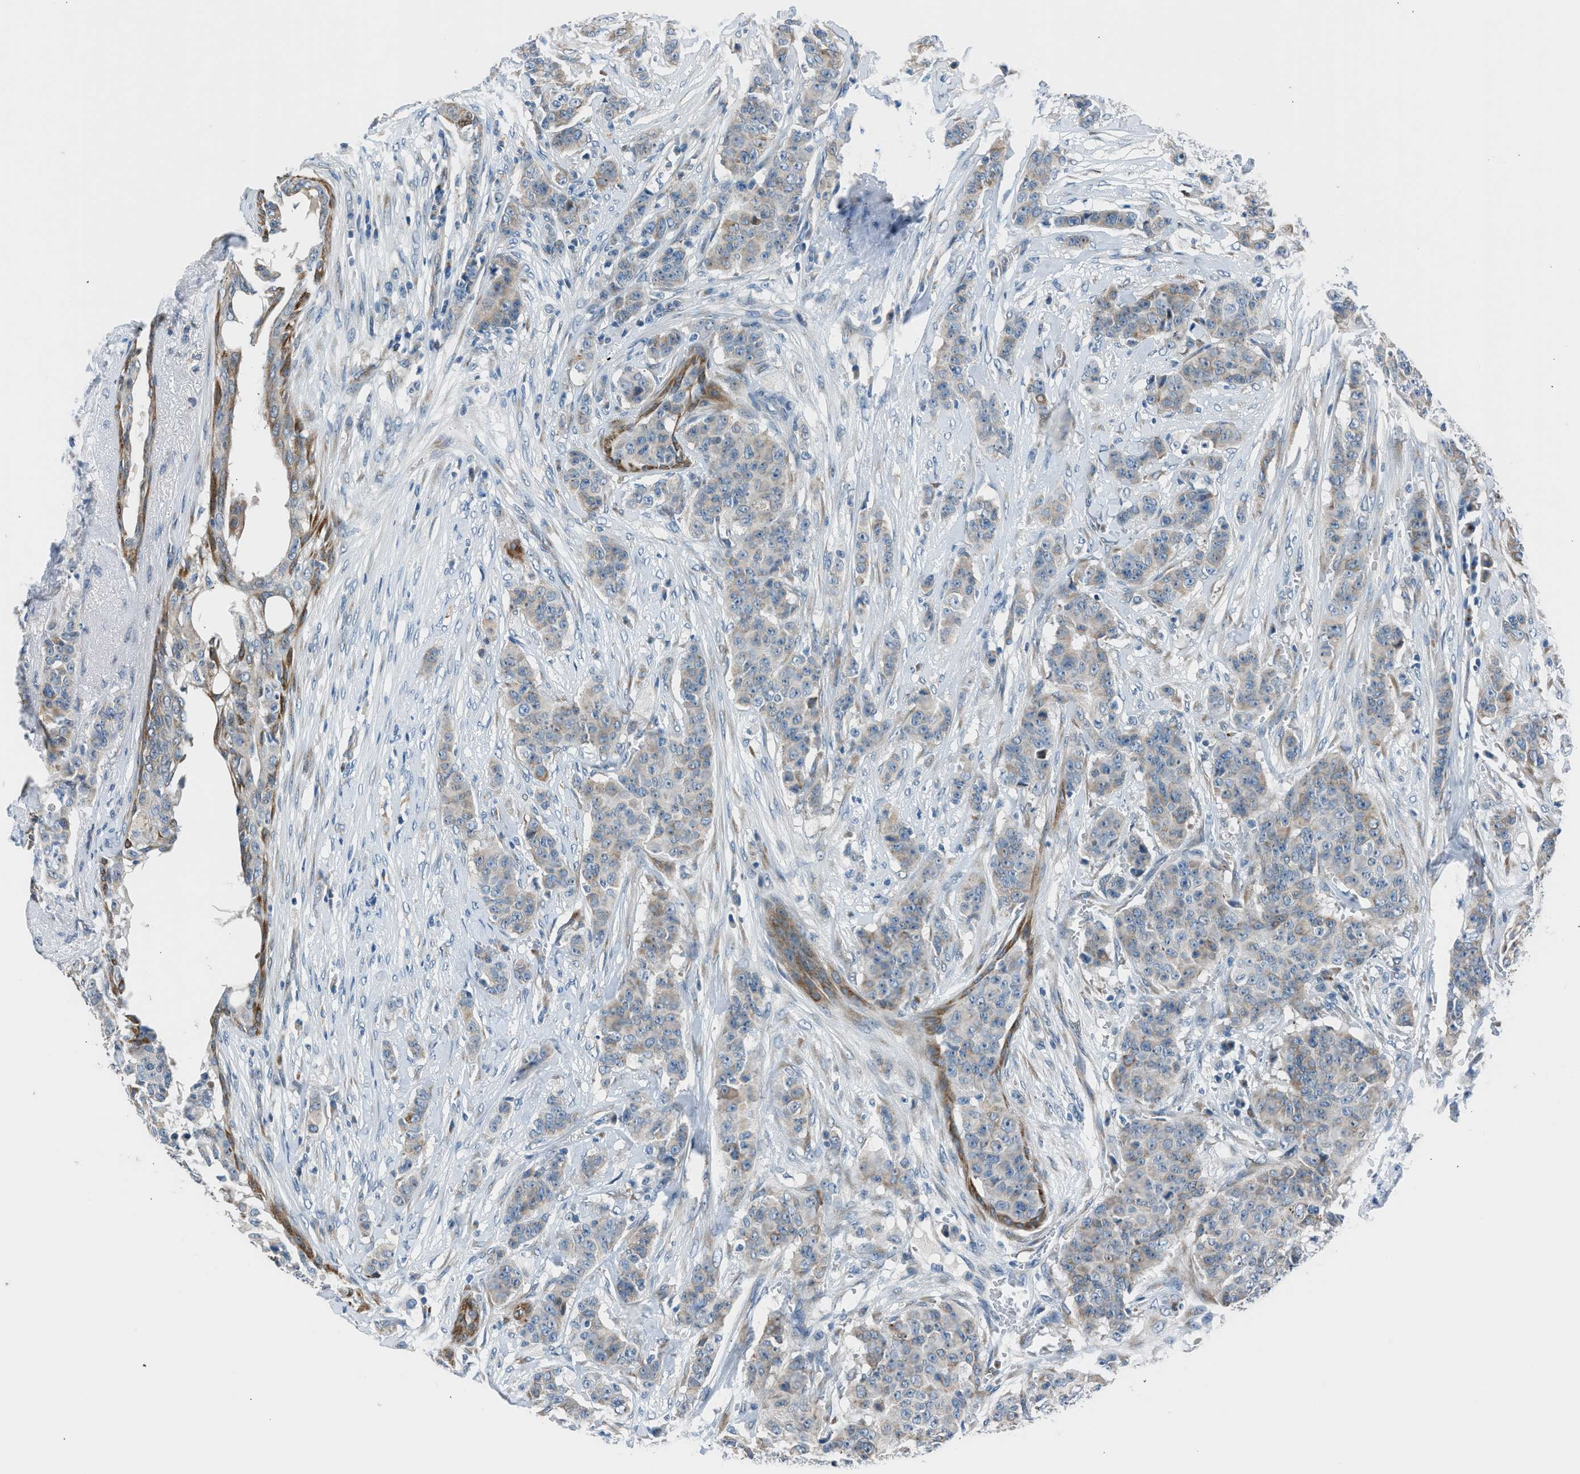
{"staining": {"intensity": "weak", "quantity": "25%-75%", "location": "cytoplasmic/membranous"}, "tissue": "breast cancer", "cell_type": "Tumor cells", "image_type": "cancer", "snomed": [{"axis": "morphology", "description": "Normal tissue, NOS"}, {"axis": "morphology", "description": "Duct carcinoma"}, {"axis": "topography", "description": "Breast"}], "caption": "Approximately 25%-75% of tumor cells in breast invasive ductal carcinoma demonstrate weak cytoplasmic/membranous protein positivity as visualized by brown immunohistochemical staining.", "gene": "RNF41", "patient": {"sex": "female", "age": 40}}